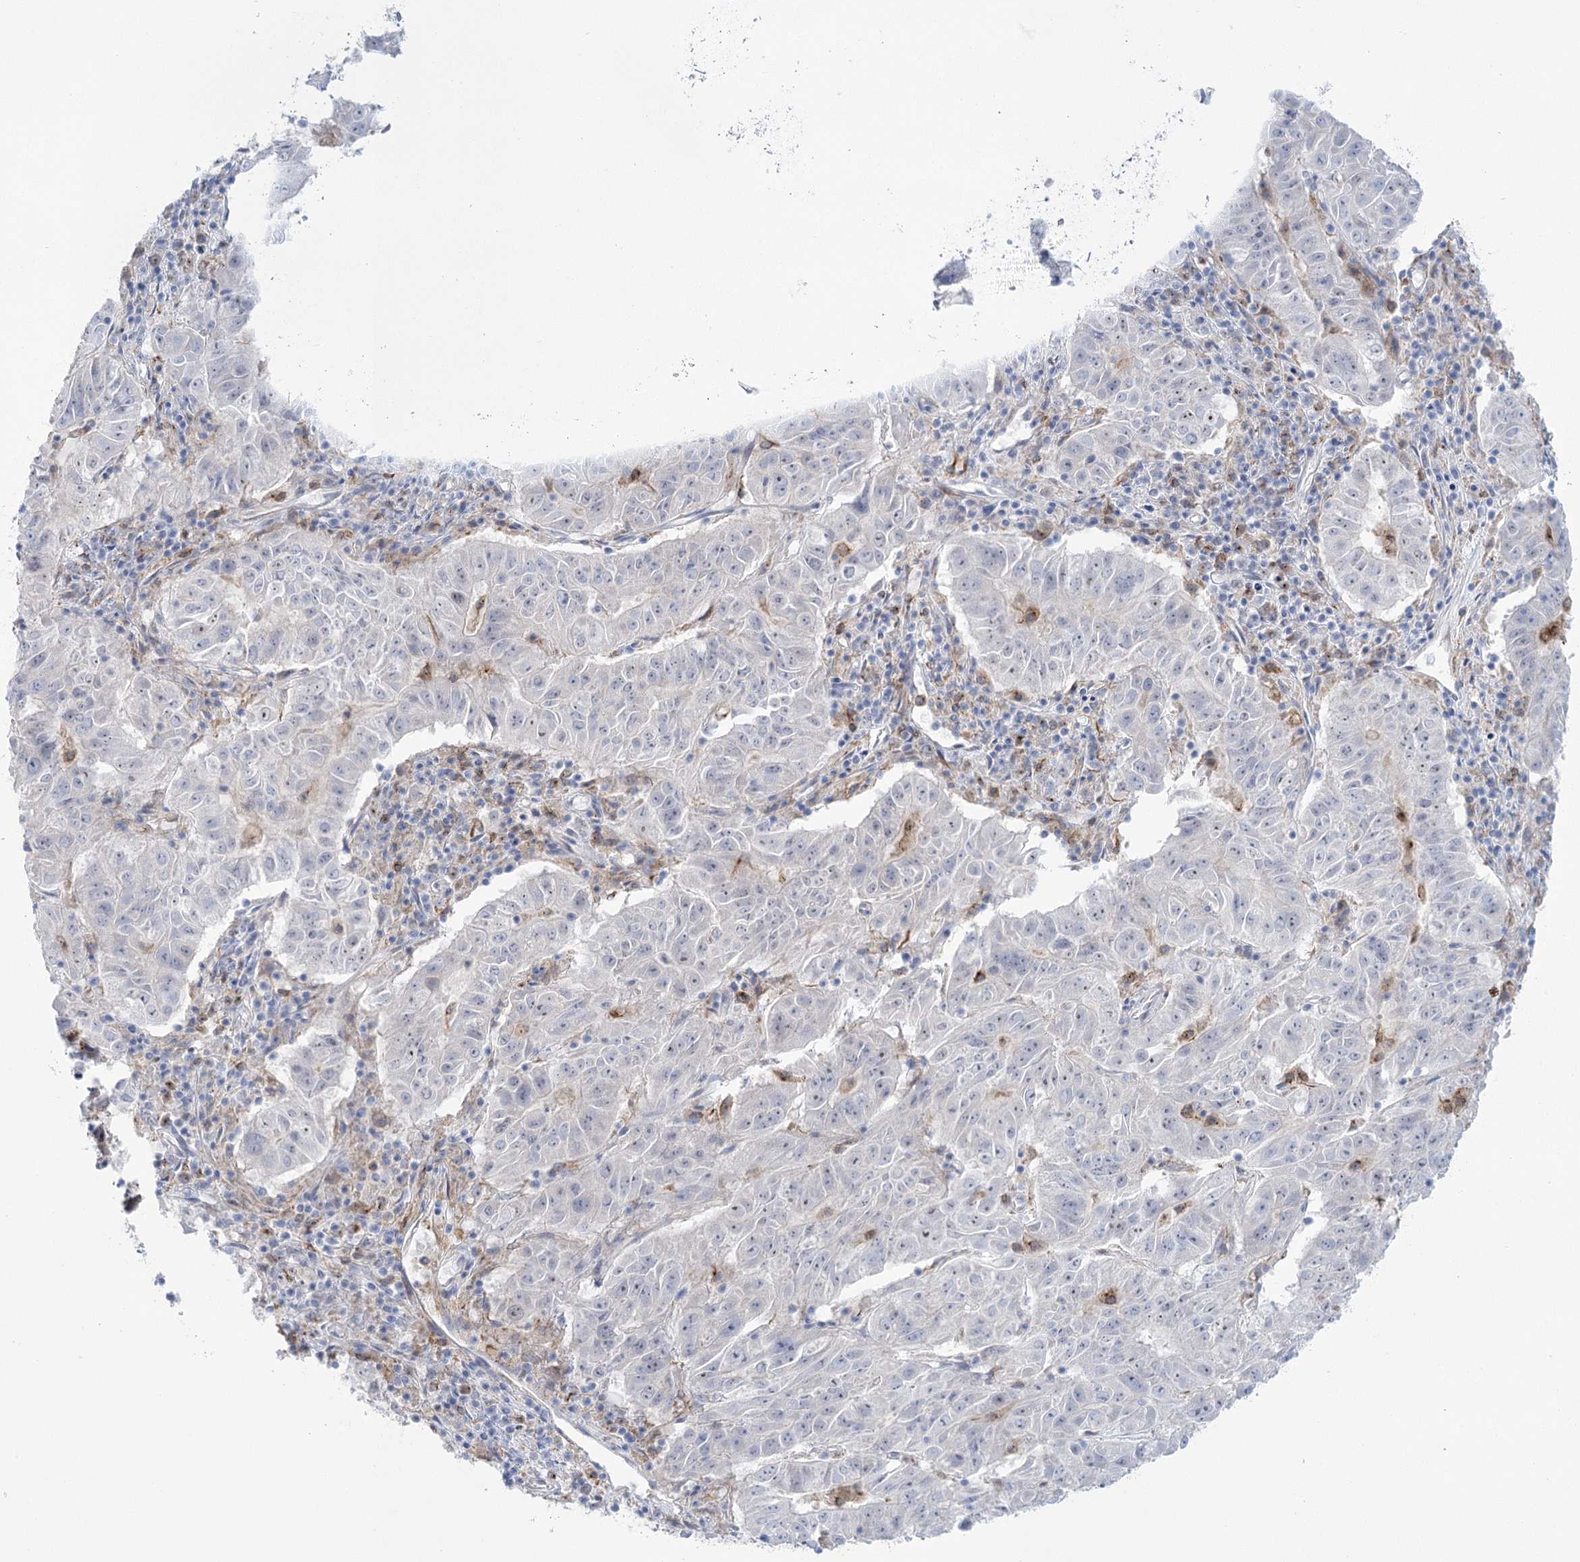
{"staining": {"intensity": "negative", "quantity": "none", "location": "none"}, "tissue": "pancreatic cancer", "cell_type": "Tumor cells", "image_type": "cancer", "snomed": [{"axis": "morphology", "description": "Adenocarcinoma, NOS"}, {"axis": "topography", "description": "Pancreas"}], "caption": "Image shows no protein expression in tumor cells of pancreatic cancer (adenocarcinoma) tissue.", "gene": "CCDC88A", "patient": {"sex": "male", "age": 63}}